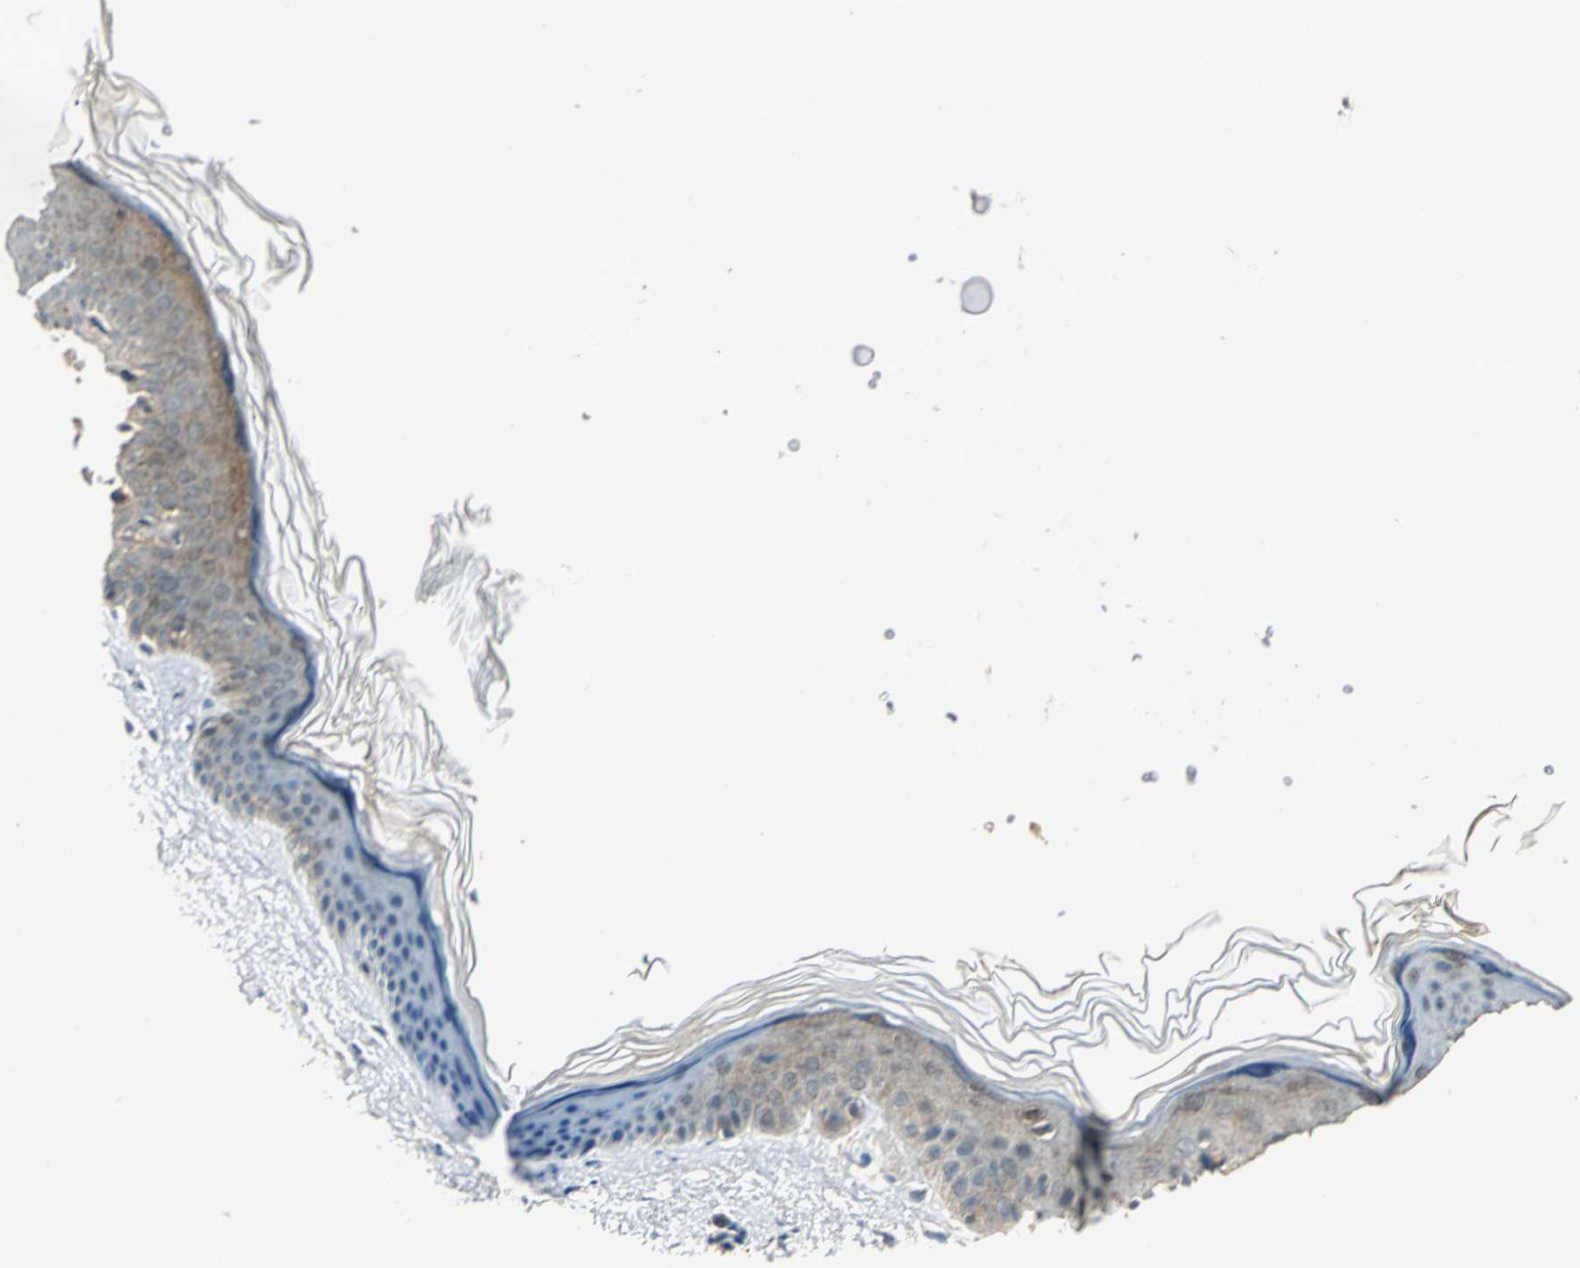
{"staining": {"intensity": "weak", "quantity": ">75%", "location": "cytoplasmic/membranous"}, "tissue": "skin", "cell_type": "Keratinocytes", "image_type": "normal", "snomed": [{"axis": "morphology", "description": "Normal tissue, NOS"}, {"axis": "topography", "description": "Skin"}], "caption": "Protein staining of normal skin reveals weak cytoplasmic/membranous staining in approximately >75% of keratinocytes.", "gene": "MAPK8IP3", "patient": {"sex": "female", "age": 56}}